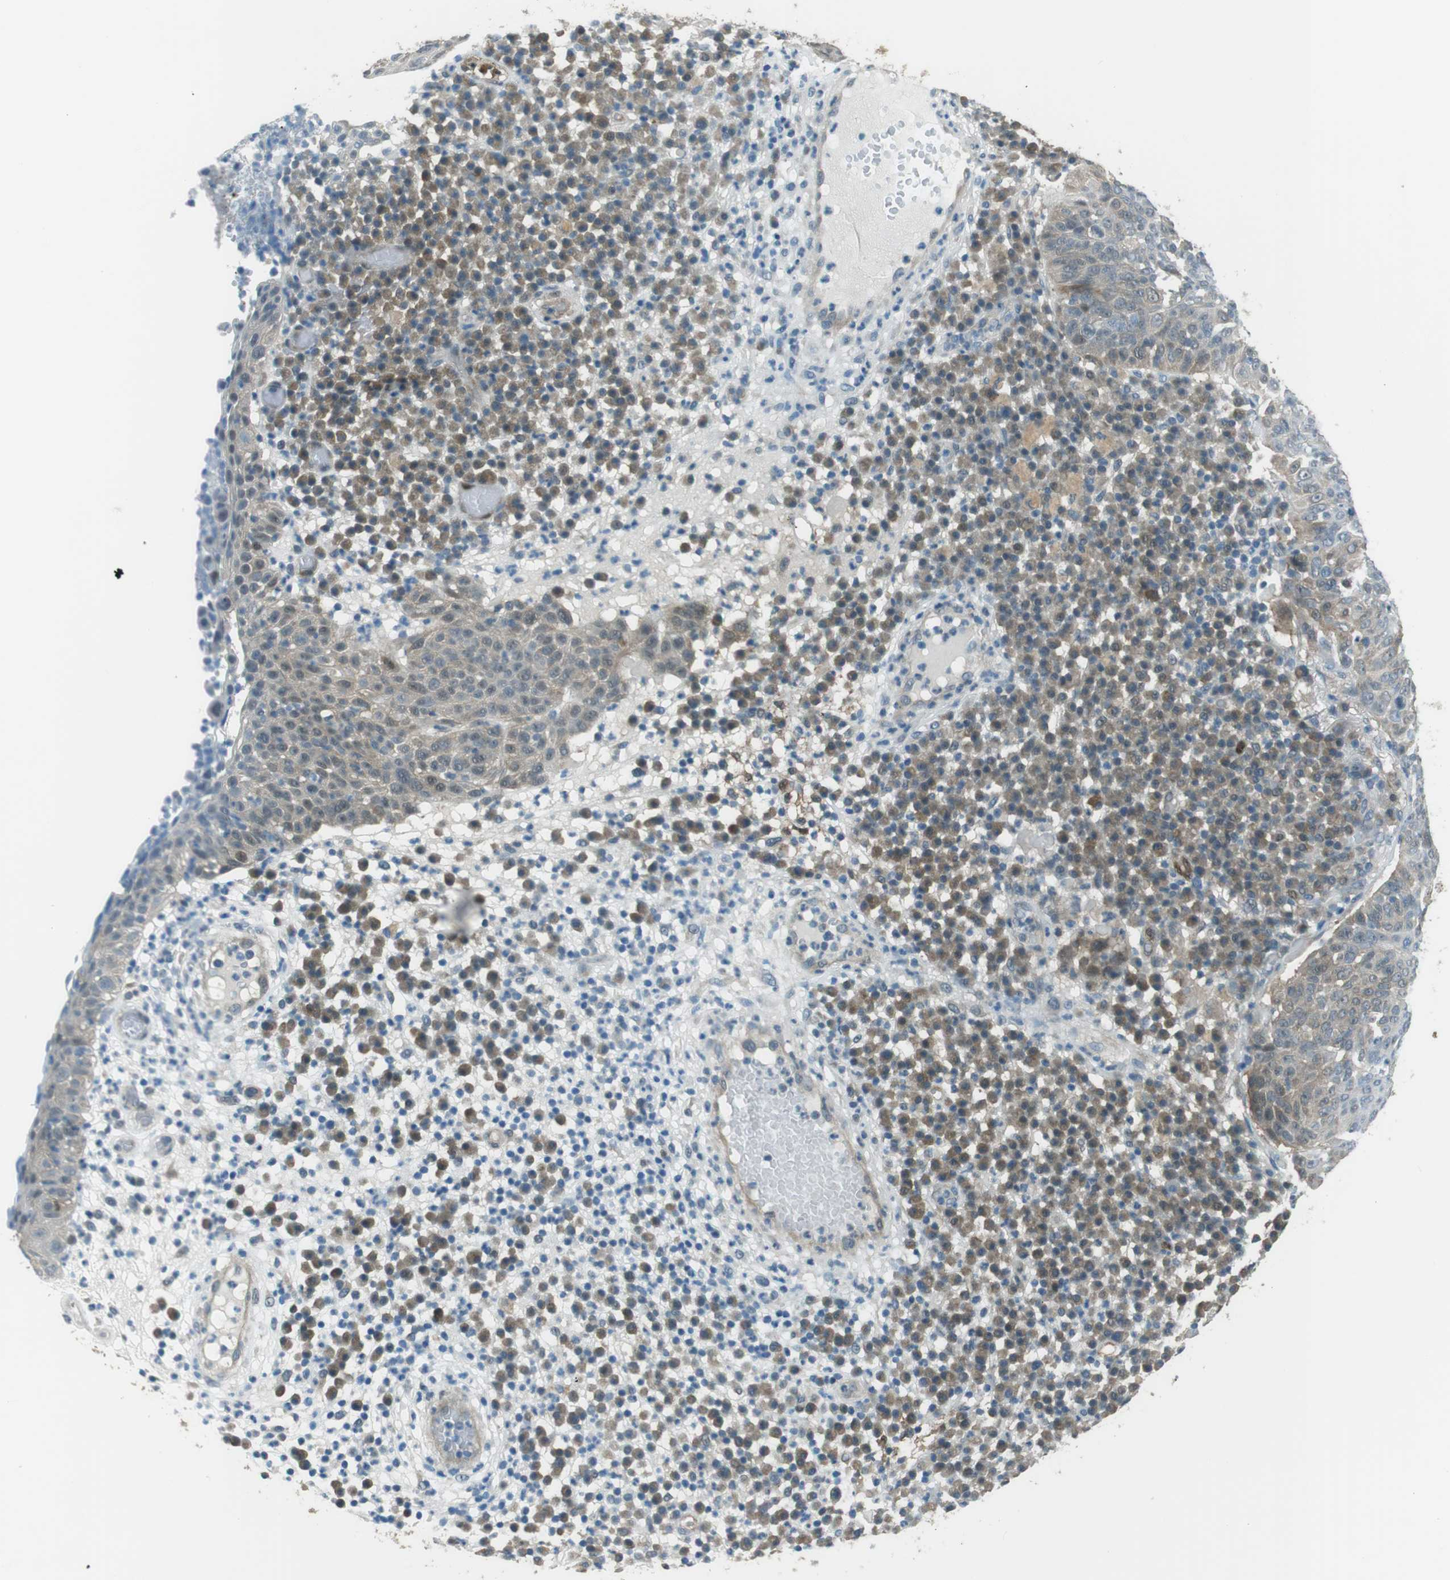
{"staining": {"intensity": "weak", "quantity": "25%-75%", "location": "cytoplasmic/membranous,nuclear"}, "tissue": "skin cancer", "cell_type": "Tumor cells", "image_type": "cancer", "snomed": [{"axis": "morphology", "description": "Squamous cell carcinoma in situ, NOS"}, {"axis": "morphology", "description": "Squamous cell carcinoma, NOS"}, {"axis": "topography", "description": "Skin"}], "caption": "IHC of skin cancer demonstrates low levels of weak cytoplasmic/membranous and nuclear positivity in about 25%-75% of tumor cells. Nuclei are stained in blue.", "gene": "MFAP3", "patient": {"sex": "male", "age": 93}}